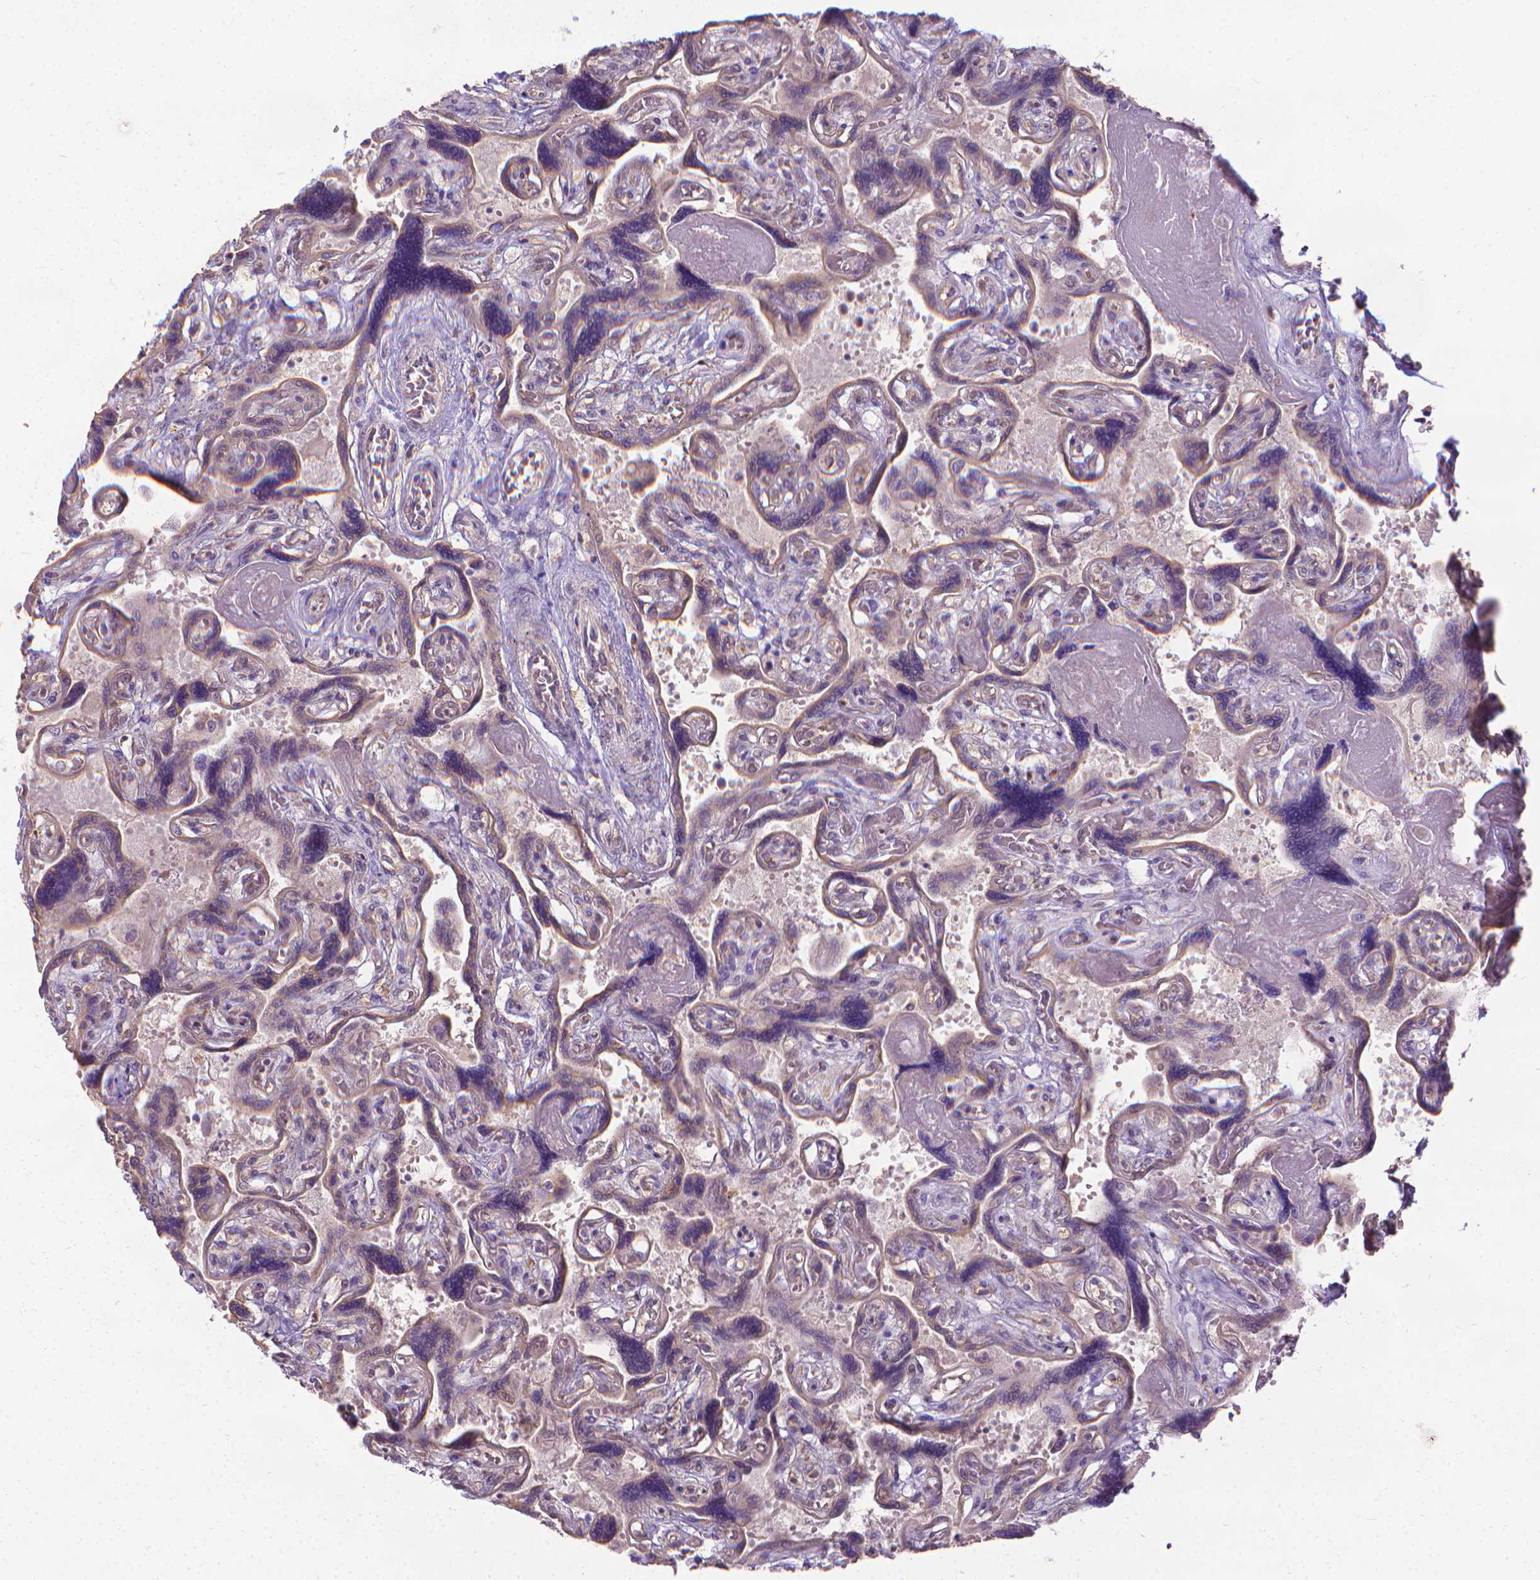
{"staining": {"intensity": "moderate", "quantity": "25%-75%", "location": "cytoplasmic/membranous"}, "tissue": "placenta", "cell_type": "Trophoblastic cells", "image_type": "normal", "snomed": [{"axis": "morphology", "description": "Normal tissue, NOS"}, {"axis": "topography", "description": "Placenta"}], "caption": "IHC micrograph of unremarkable human placenta stained for a protein (brown), which exhibits medium levels of moderate cytoplasmic/membranous staining in about 25%-75% of trophoblastic cells.", "gene": "CFAP299", "patient": {"sex": "female", "age": 32}}